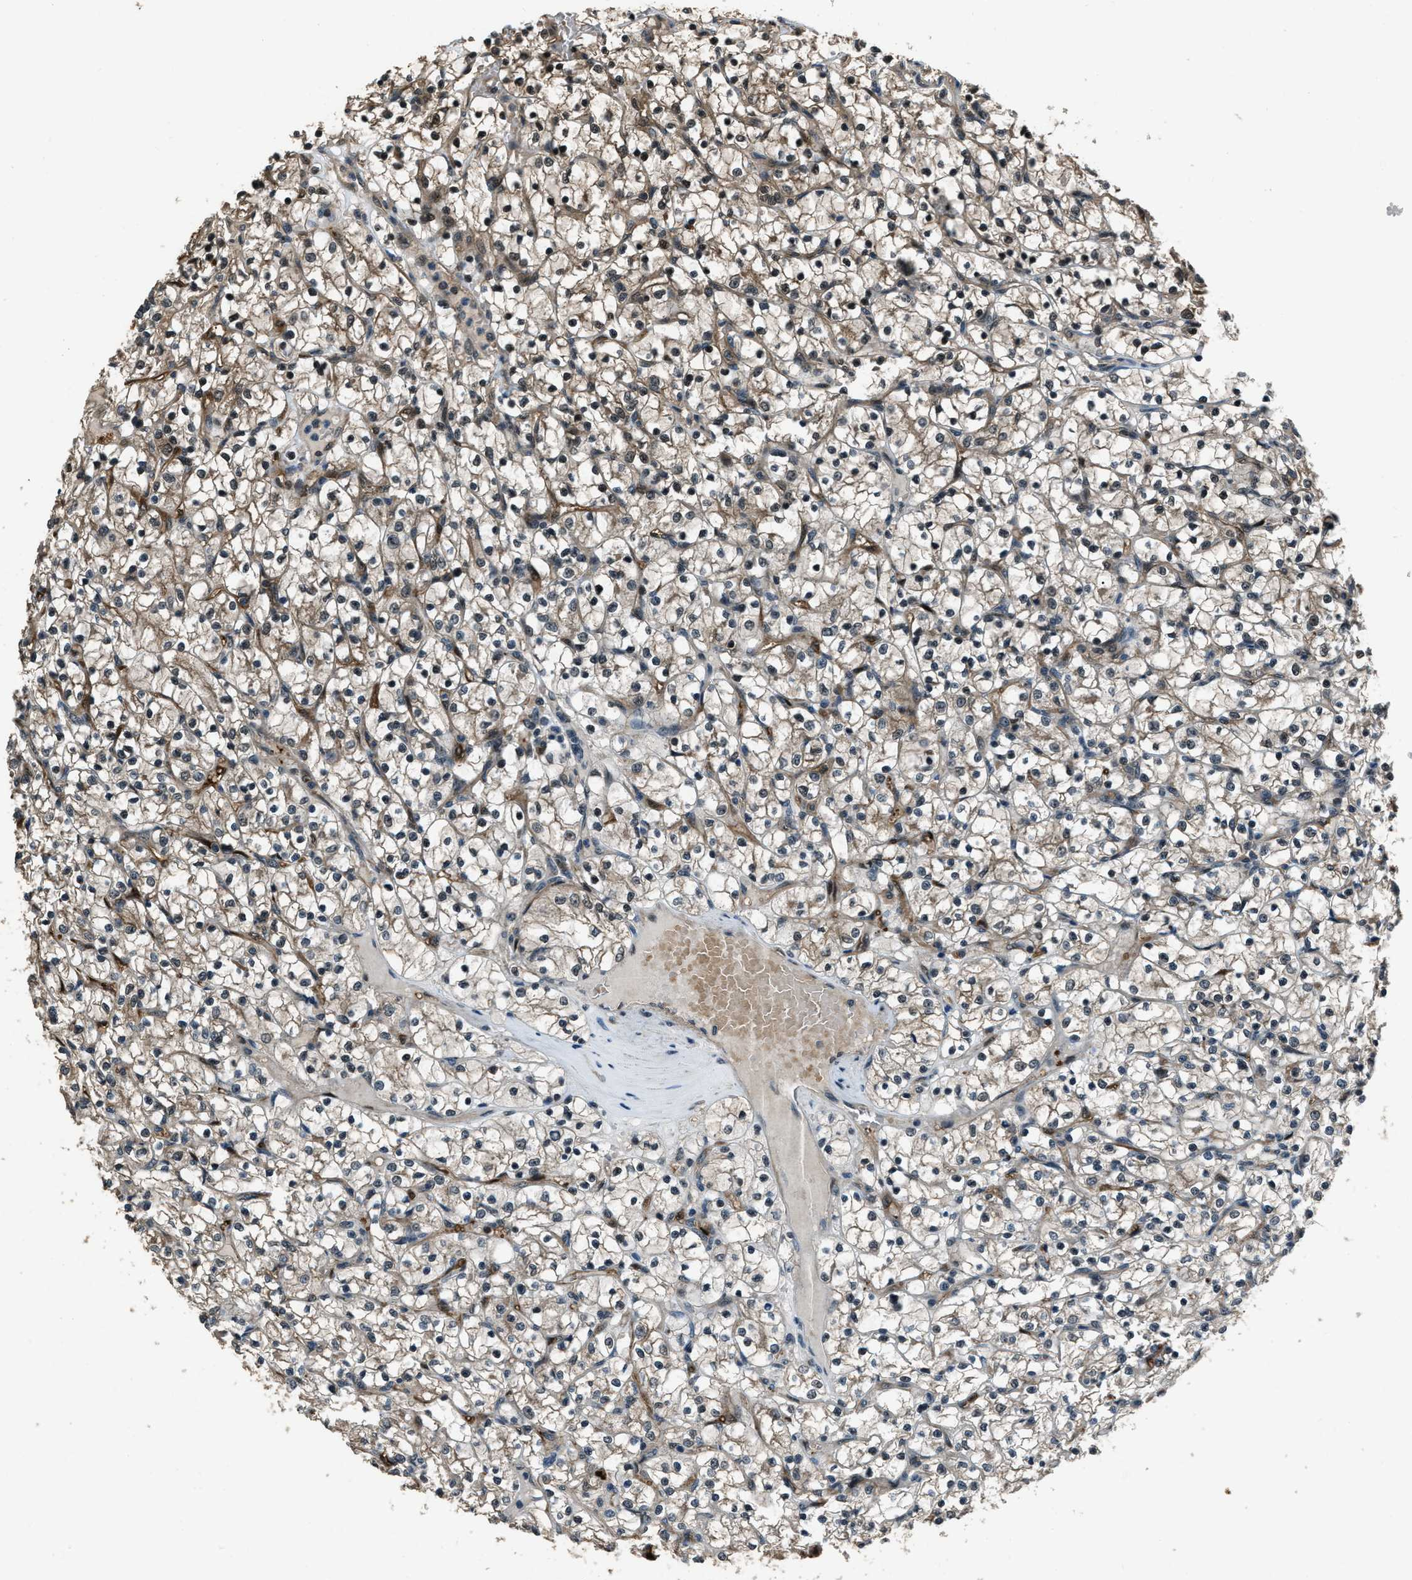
{"staining": {"intensity": "moderate", "quantity": ">75%", "location": "cytoplasmic/membranous,nuclear"}, "tissue": "renal cancer", "cell_type": "Tumor cells", "image_type": "cancer", "snomed": [{"axis": "morphology", "description": "Adenocarcinoma, NOS"}, {"axis": "topography", "description": "Kidney"}], "caption": "Immunohistochemistry (IHC) (DAB) staining of human adenocarcinoma (renal) demonstrates moderate cytoplasmic/membranous and nuclear protein staining in approximately >75% of tumor cells. The staining was performed using DAB (3,3'-diaminobenzidine), with brown indicating positive protein expression. Nuclei are stained blue with hematoxylin.", "gene": "NUDCD3", "patient": {"sex": "female", "age": 69}}